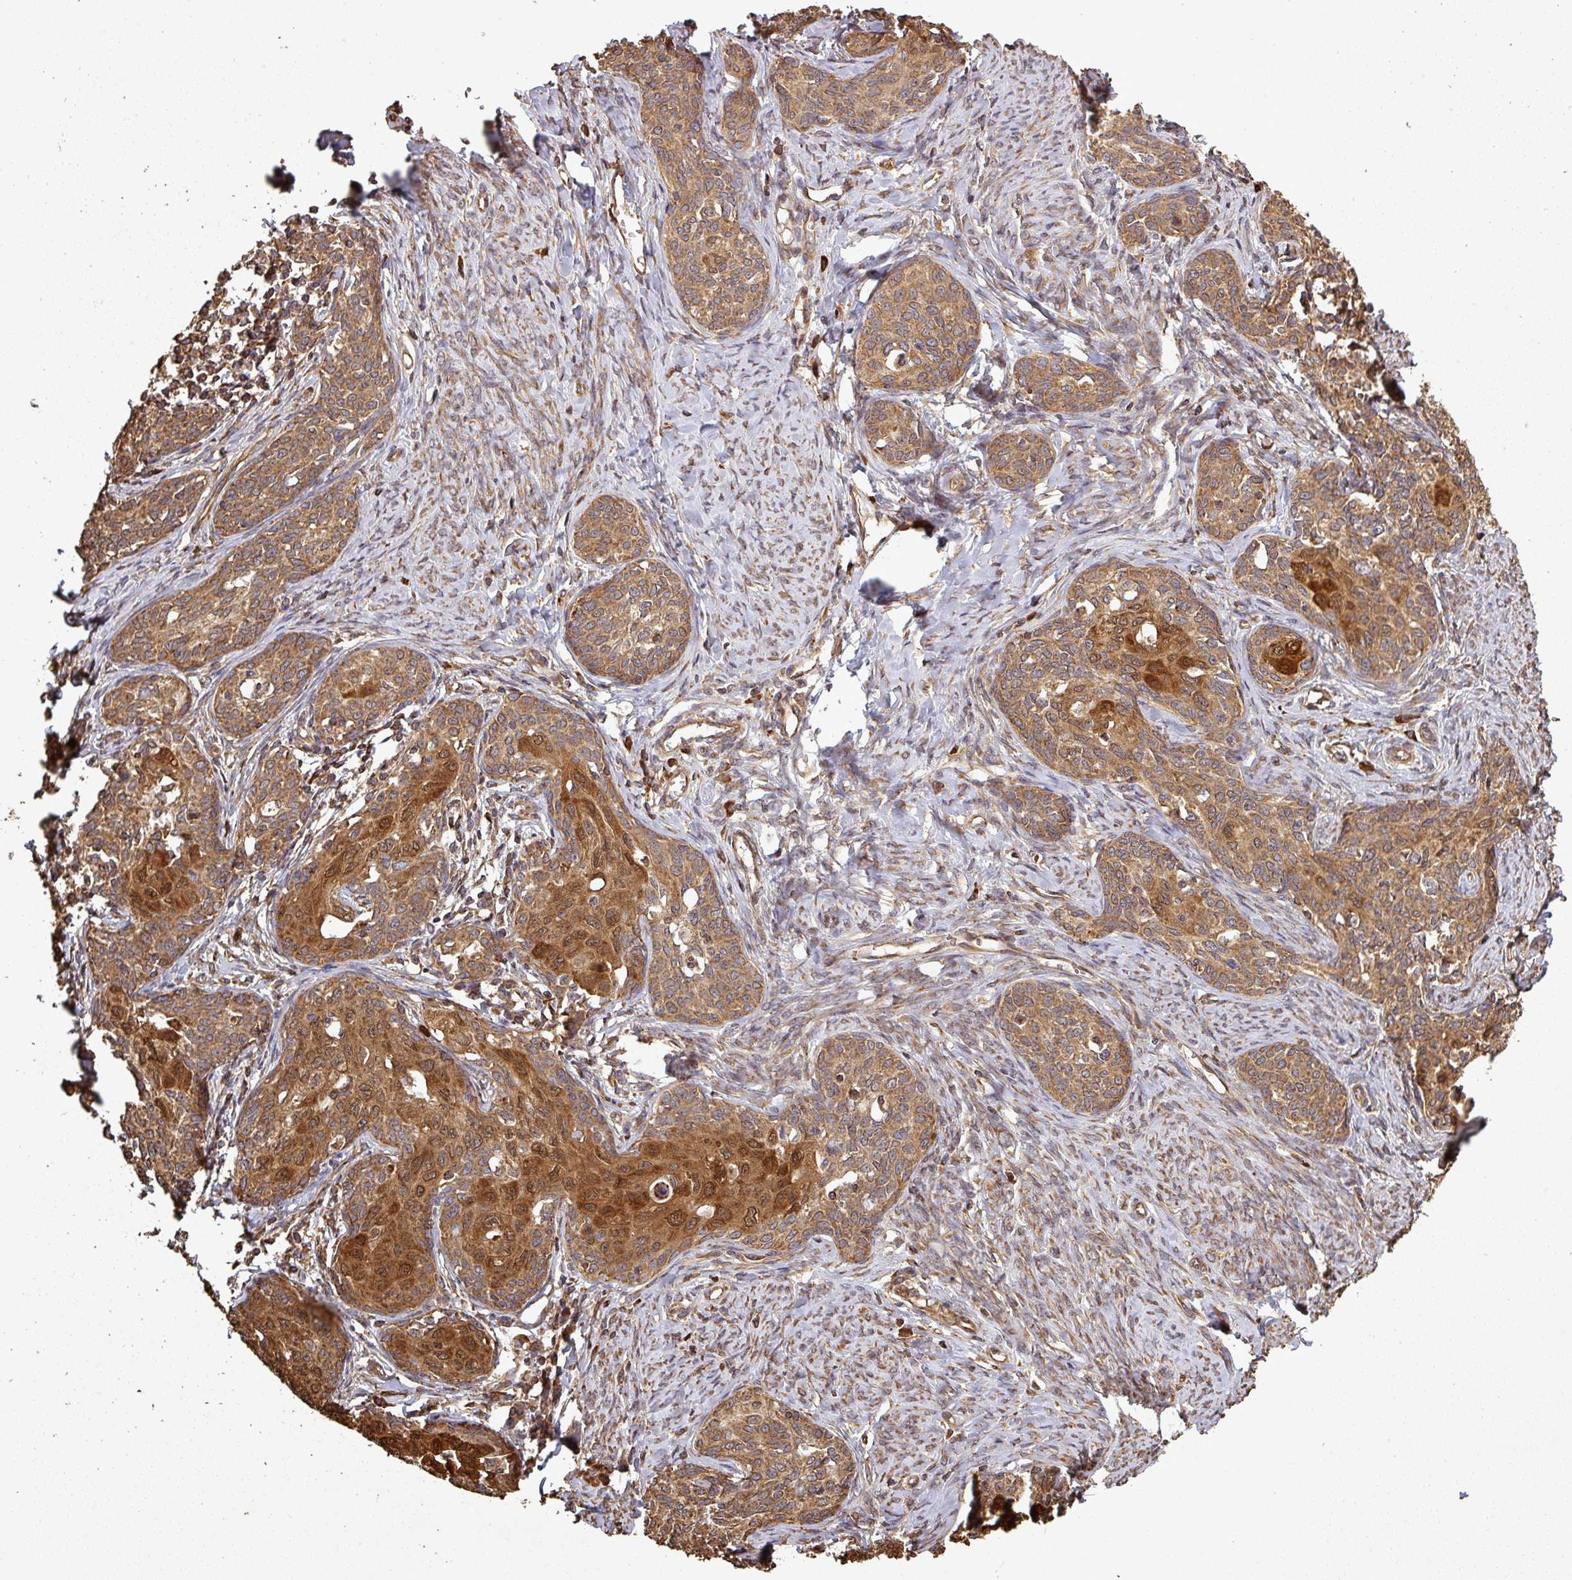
{"staining": {"intensity": "strong", "quantity": ">75%", "location": "cytoplasmic/membranous,nuclear"}, "tissue": "cervical cancer", "cell_type": "Tumor cells", "image_type": "cancer", "snomed": [{"axis": "morphology", "description": "Squamous cell carcinoma, NOS"}, {"axis": "morphology", "description": "Adenocarcinoma, NOS"}, {"axis": "topography", "description": "Cervix"}], "caption": "A brown stain highlights strong cytoplasmic/membranous and nuclear expression of a protein in cervical cancer (adenocarcinoma) tumor cells.", "gene": "PLEKHM1", "patient": {"sex": "female", "age": 52}}